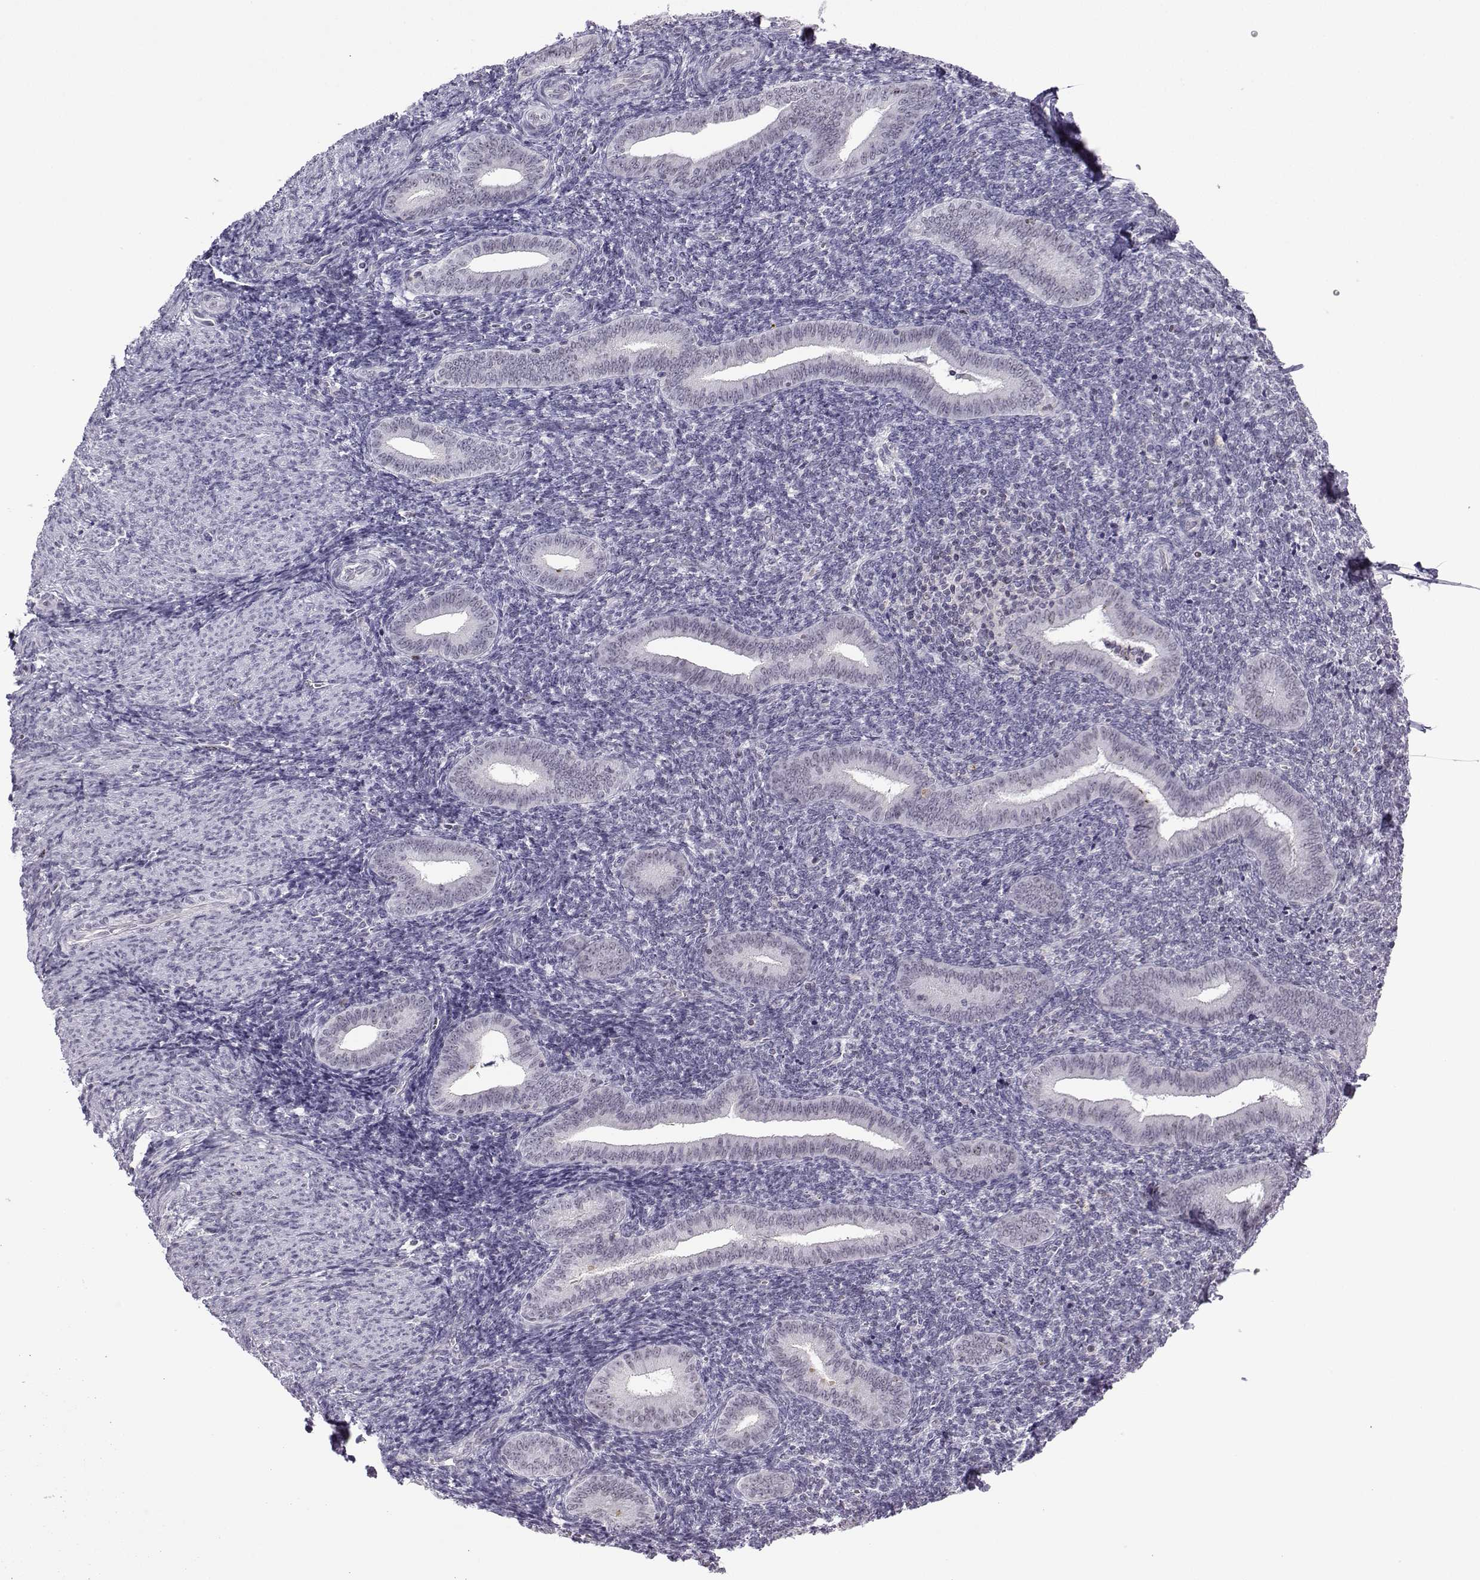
{"staining": {"intensity": "moderate", "quantity": "<25%", "location": "nuclear"}, "tissue": "endometrium", "cell_type": "Cells in endometrial stroma", "image_type": "normal", "snomed": [{"axis": "morphology", "description": "Normal tissue, NOS"}, {"axis": "topography", "description": "Endometrium"}], "caption": "This photomicrograph exhibits IHC staining of normal human endometrium, with low moderate nuclear expression in approximately <25% of cells in endometrial stroma.", "gene": "INCENP", "patient": {"sex": "female", "age": 25}}